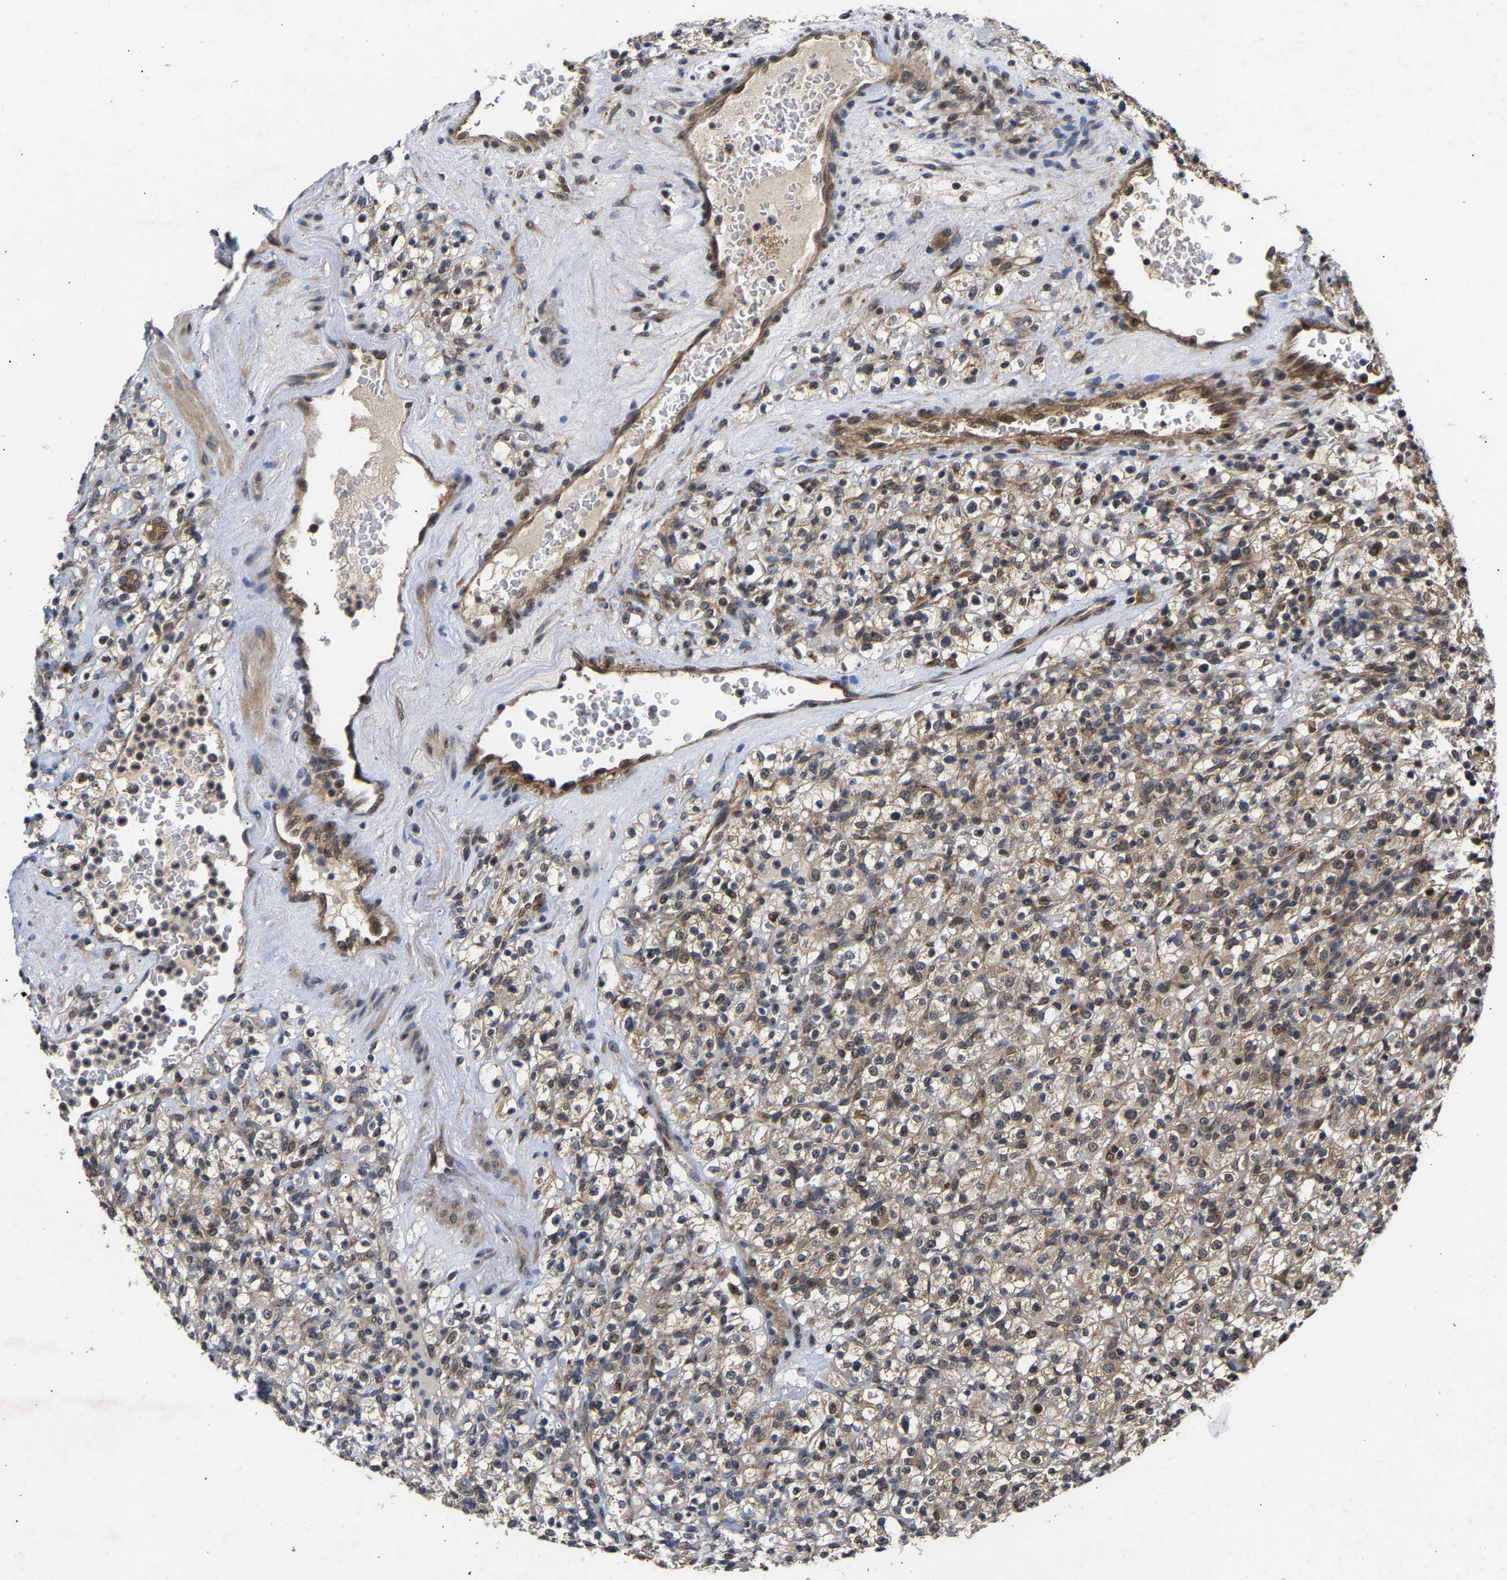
{"staining": {"intensity": "weak", "quantity": ">75%", "location": "cytoplasmic/membranous"}, "tissue": "renal cancer", "cell_type": "Tumor cells", "image_type": "cancer", "snomed": [{"axis": "morphology", "description": "Normal tissue, NOS"}, {"axis": "morphology", "description": "Adenocarcinoma, NOS"}, {"axis": "topography", "description": "Kidney"}], "caption": "Adenocarcinoma (renal) tissue exhibits weak cytoplasmic/membranous positivity in approximately >75% of tumor cells, visualized by immunohistochemistry.", "gene": "CLIP2", "patient": {"sex": "female", "age": 72}}